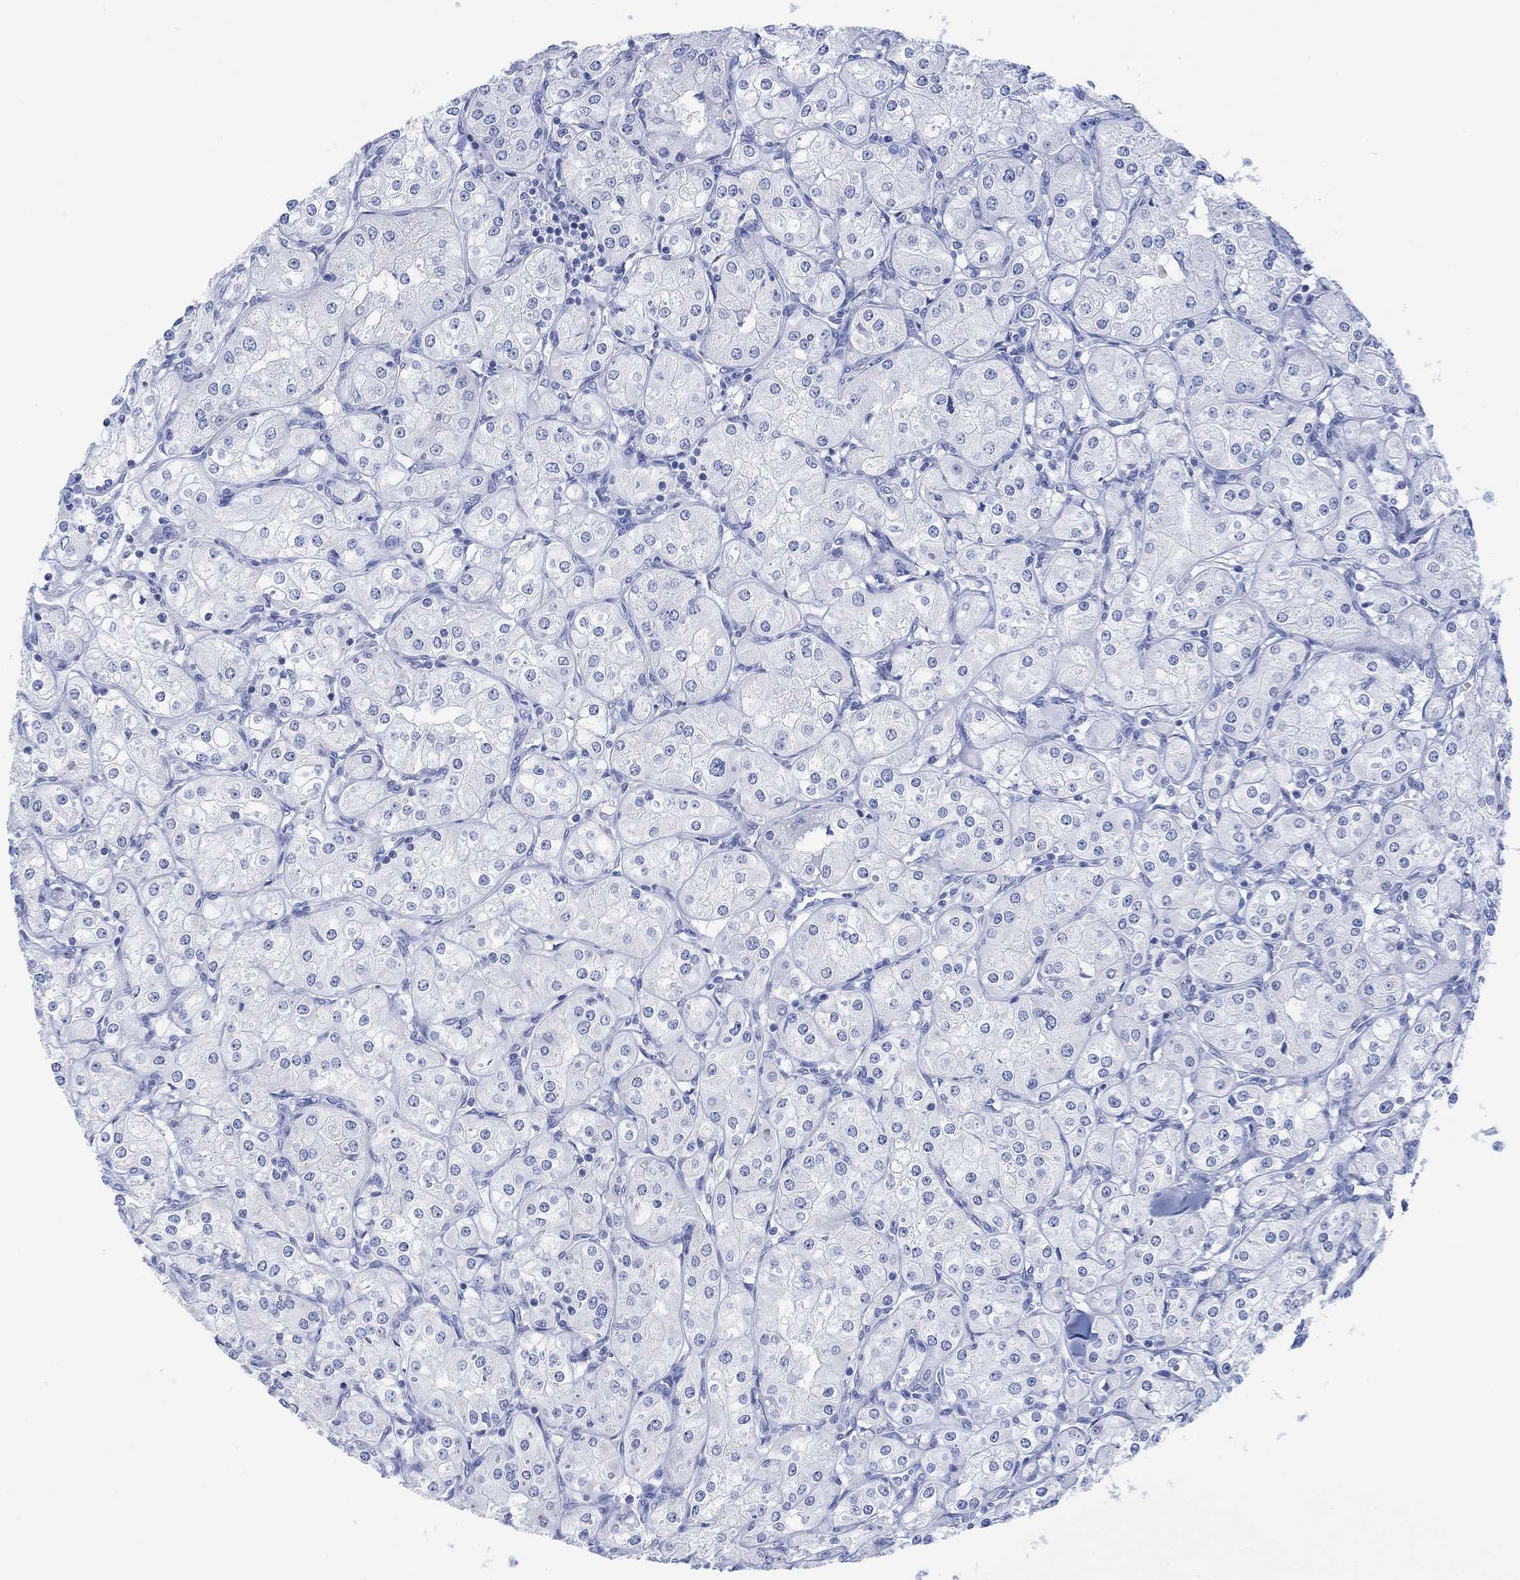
{"staining": {"intensity": "negative", "quantity": "none", "location": "none"}, "tissue": "renal cancer", "cell_type": "Tumor cells", "image_type": "cancer", "snomed": [{"axis": "morphology", "description": "Adenocarcinoma, NOS"}, {"axis": "topography", "description": "Kidney"}], "caption": "Immunohistochemistry (IHC) micrograph of renal cancer (adenocarcinoma) stained for a protein (brown), which displays no positivity in tumor cells.", "gene": "CALCA", "patient": {"sex": "male", "age": 77}}